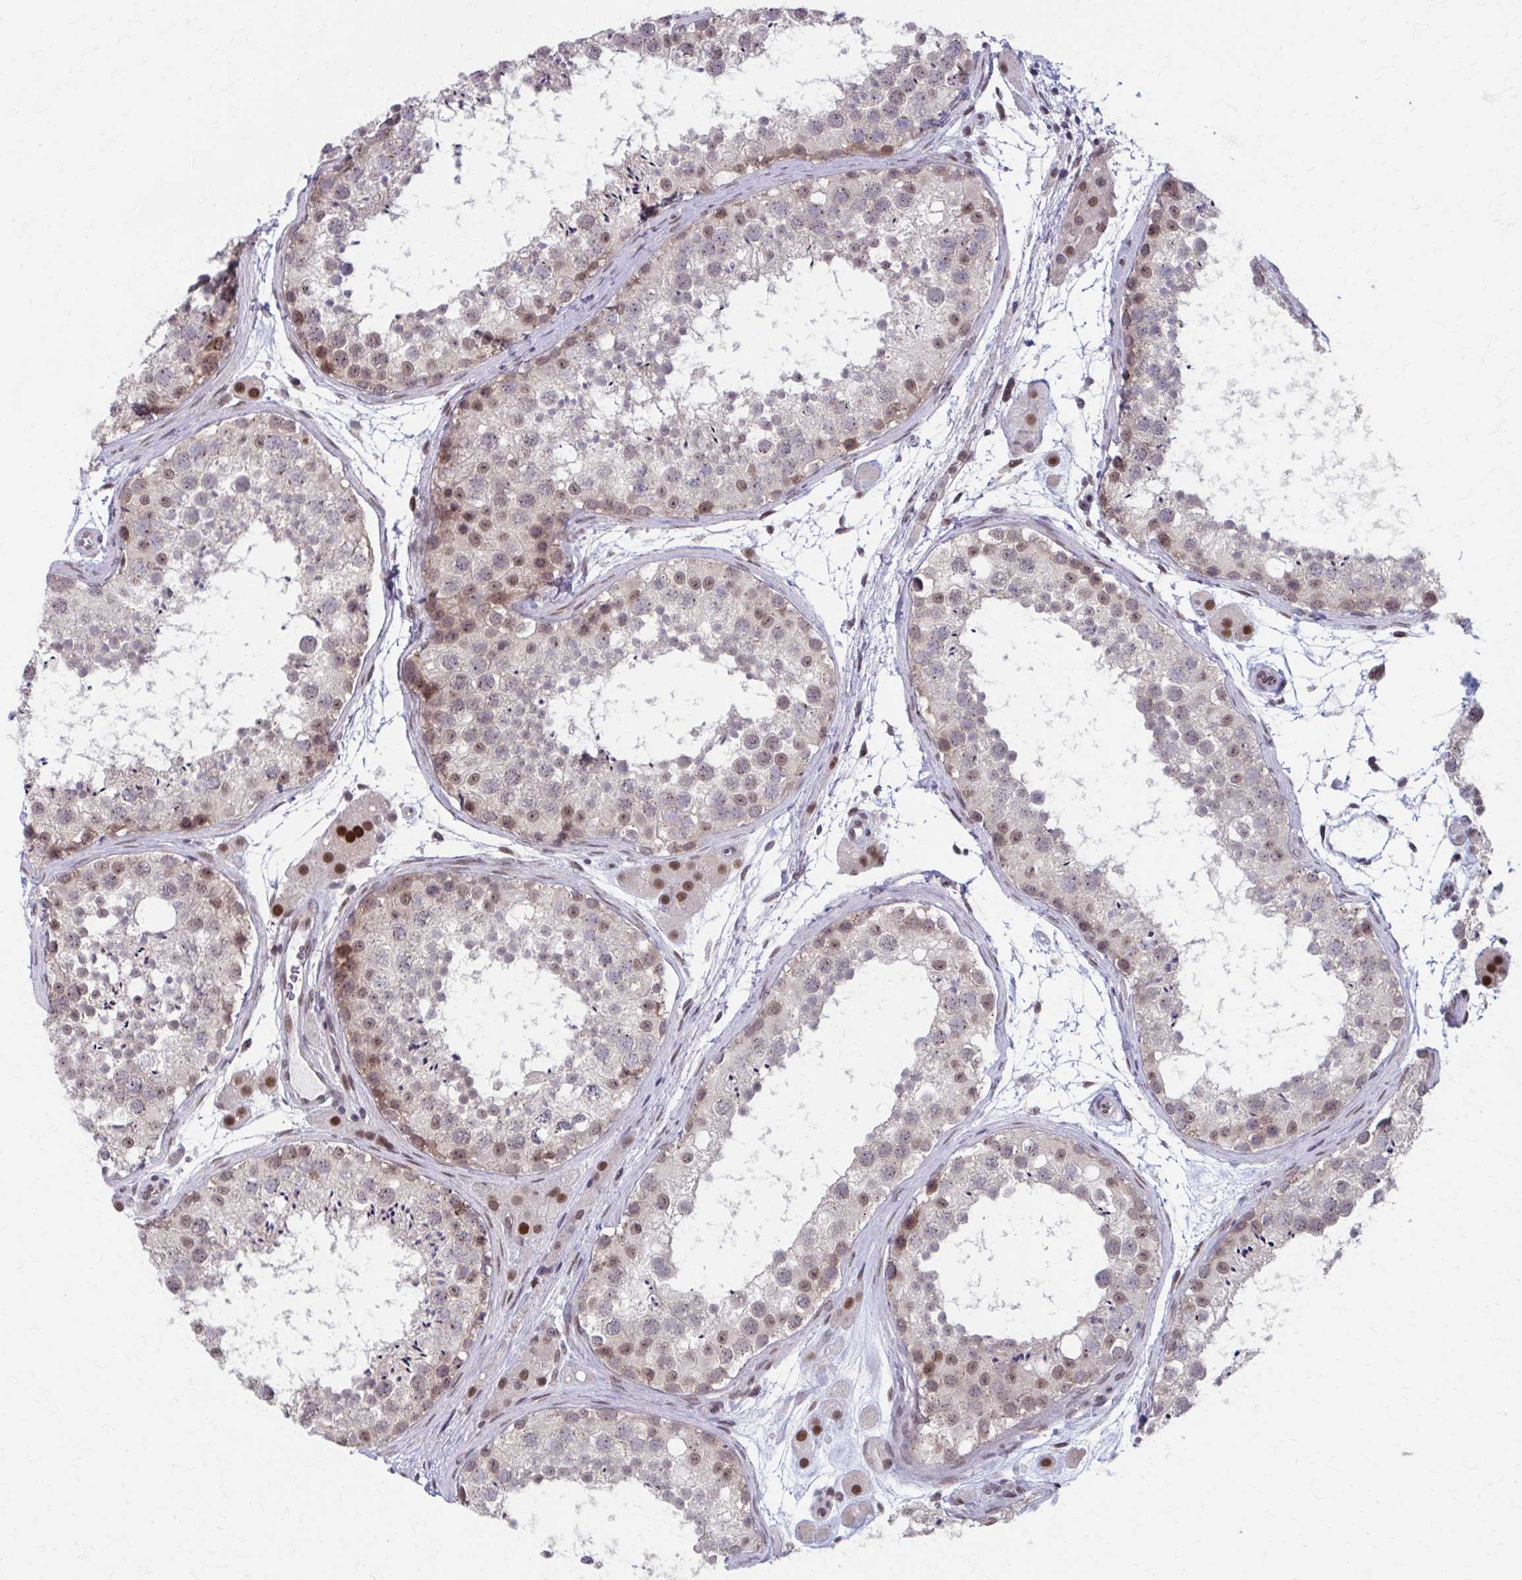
{"staining": {"intensity": "moderate", "quantity": "25%-75%", "location": "nuclear"}, "tissue": "testis", "cell_type": "Cells in seminiferous ducts", "image_type": "normal", "snomed": [{"axis": "morphology", "description": "Normal tissue, NOS"}, {"axis": "topography", "description": "Testis"}], "caption": "The photomicrograph shows a brown stain indicating the presence of a protein in the nuclear of cells in seminiferous ducts in testis. The staining was performed using DAB (3,3'-diaminobenzidine), with brown indicating positive protein expression. Nuclei are stained blue with hematoxylin.", "gene": "SETBP1", "patient": {"sex": "male", "age": 41}}